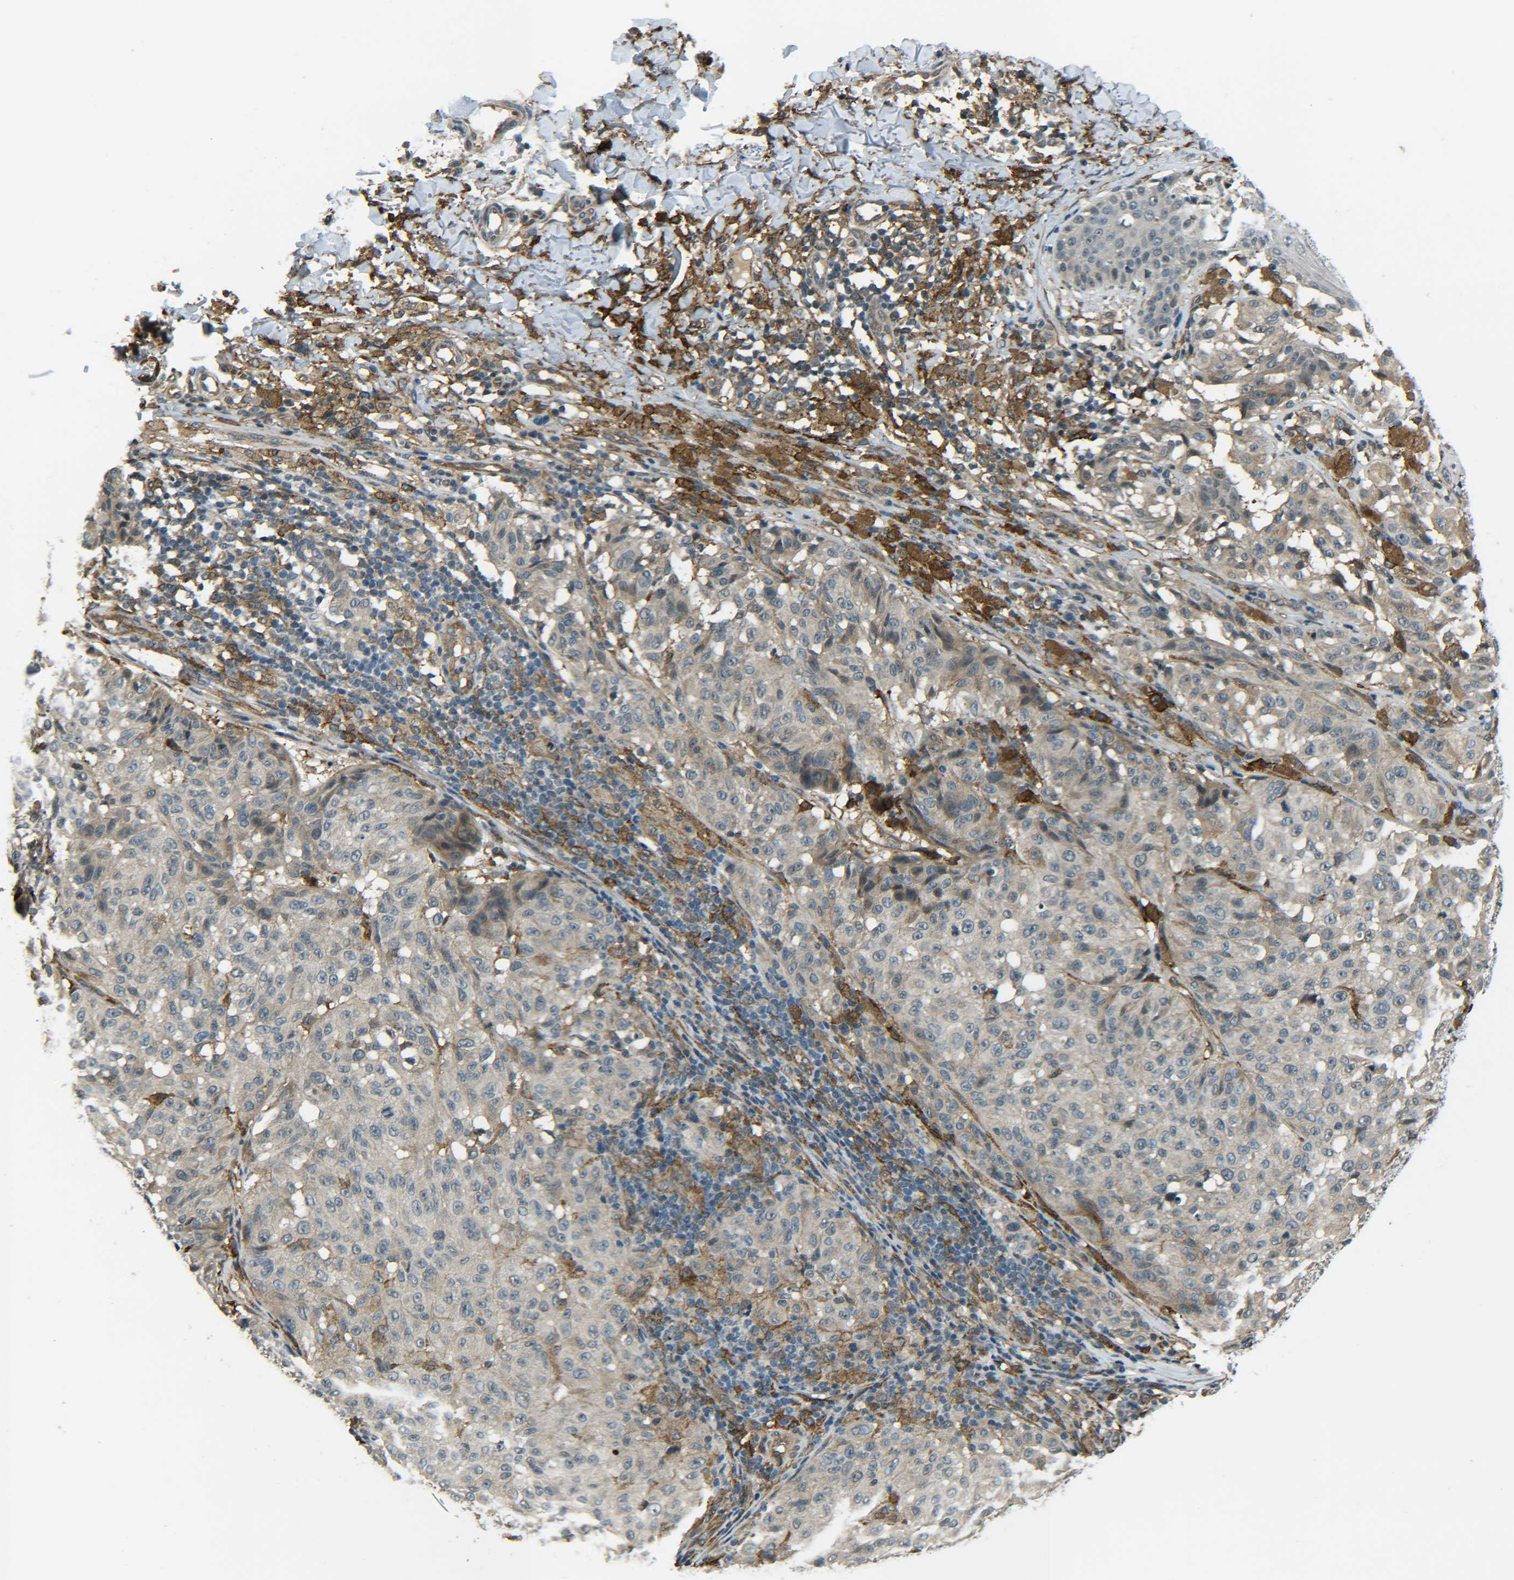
{"staining": {"intensity": "weak", "quantity": ">75%", "location": "cytoplasmic/membranous"}, "tissue": "melanoma", "cell_type": "Tumor cells", "image_type": "cancer", "snomed": [{"axis": "morphology", "description": "Malignant melanoma, NOS"}, {"axis": "topography", "description": "Skin"}], "caption": "Protein staining by immunohistochemistry (IHC) shows weak cytoplasmic/membranous staining in approximately >75% of tumor cells in malignant melanoma. Using DAB (3,3'-diaminobenzidine) (brown) and hematoxylin (blue) stains, captured at high magnification using brightfield microscopy.", "gene": "DAB2", "patient": {"sex": "female", "age": 46}}